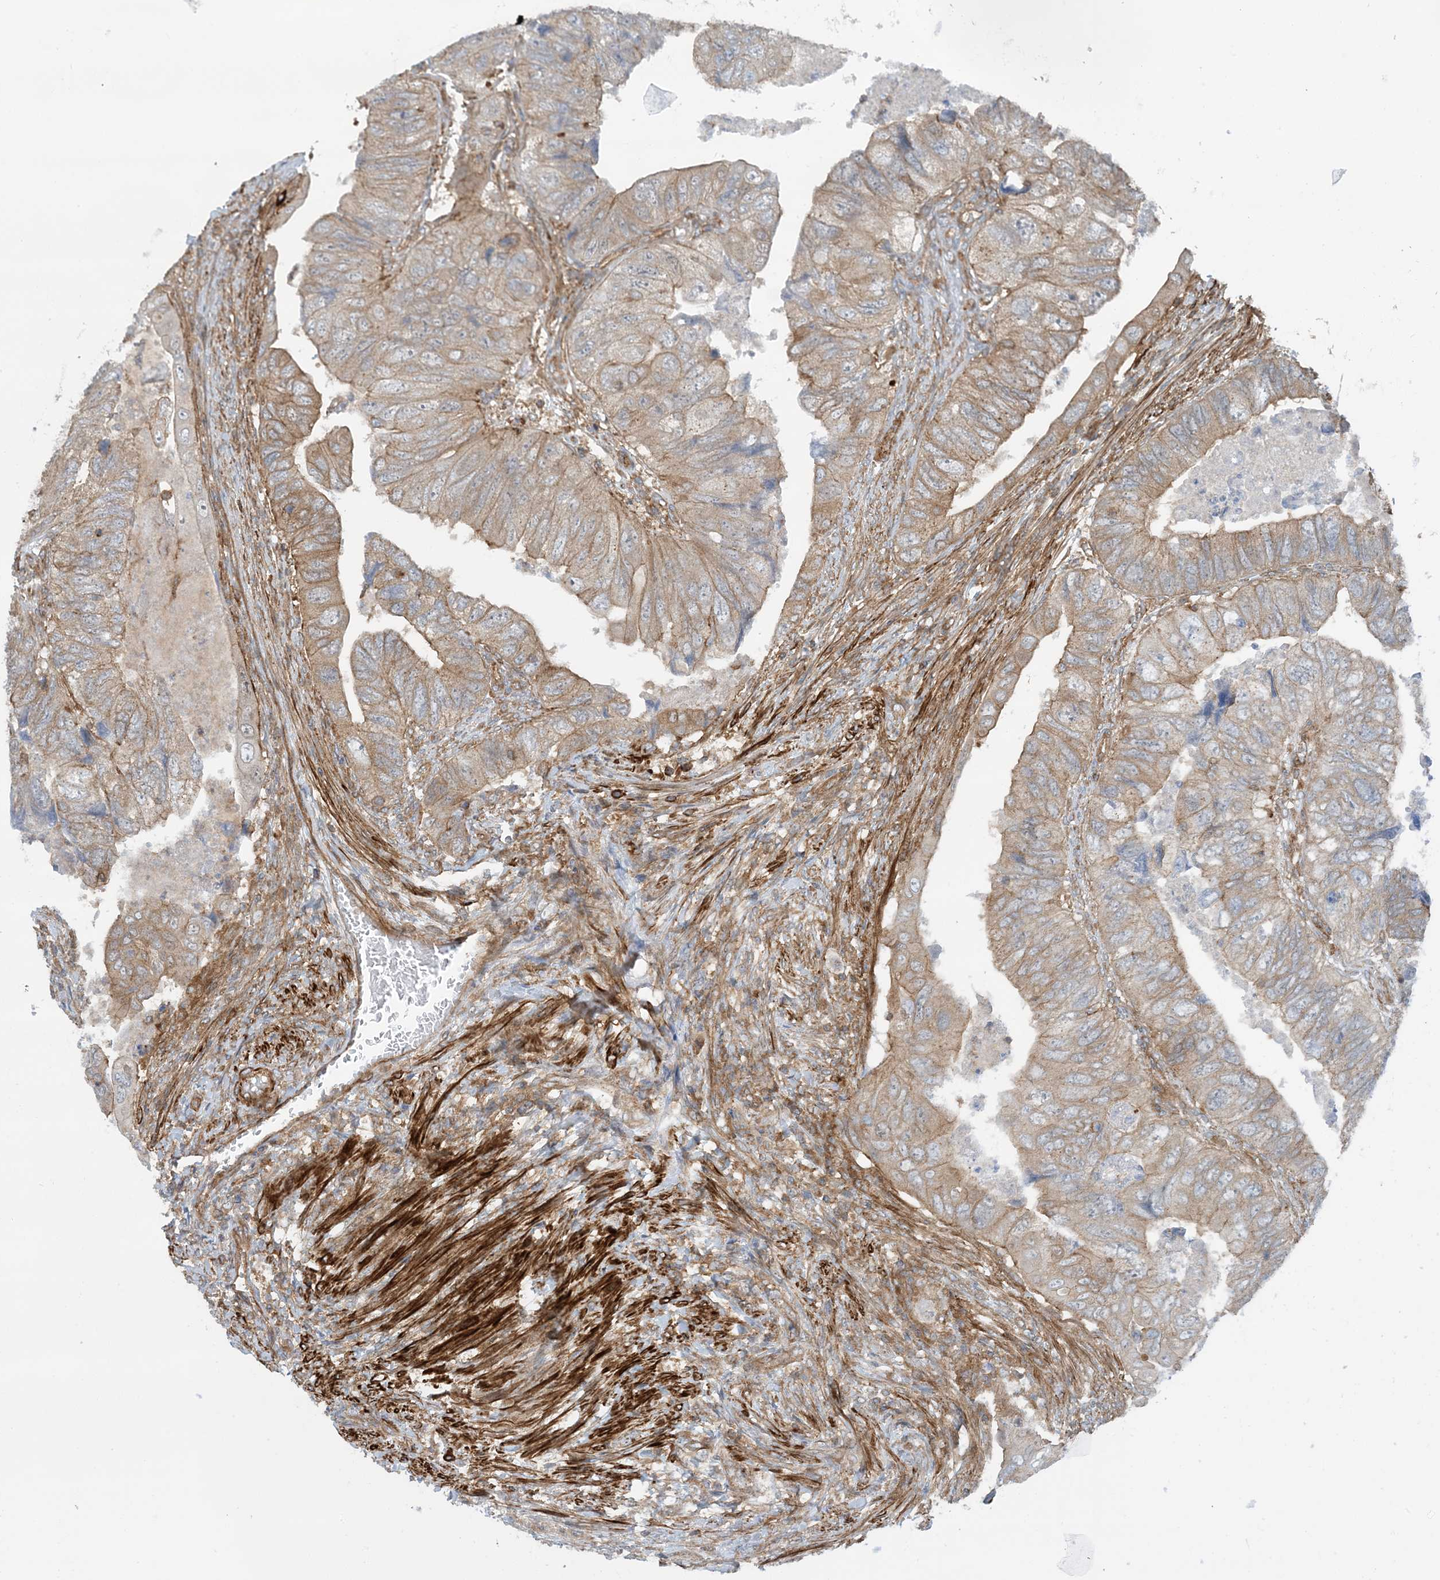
{"staining": {"intensity": "moderate", "quantity": ">75%", "location": "cytoplasmic/membranous"}, "tissue": "colorectal cancer", "cell_type": "Tumor cells", "image_type": "cancer", "snomed": [{"axis": "morphology", "description": "Adenocarcinoma, NOS"}, {"axis": "topography", "description": "Rectum"}], "caption": "A micrograph showing moderate cytoplasmic/membranous staining in approximately >75% of tumor cells in colorectal adenocarcinoma, as visualized by brown immunohistochemical staining.", "gene": "STAM2", "patient": {"sex": "male", "age": 63}}